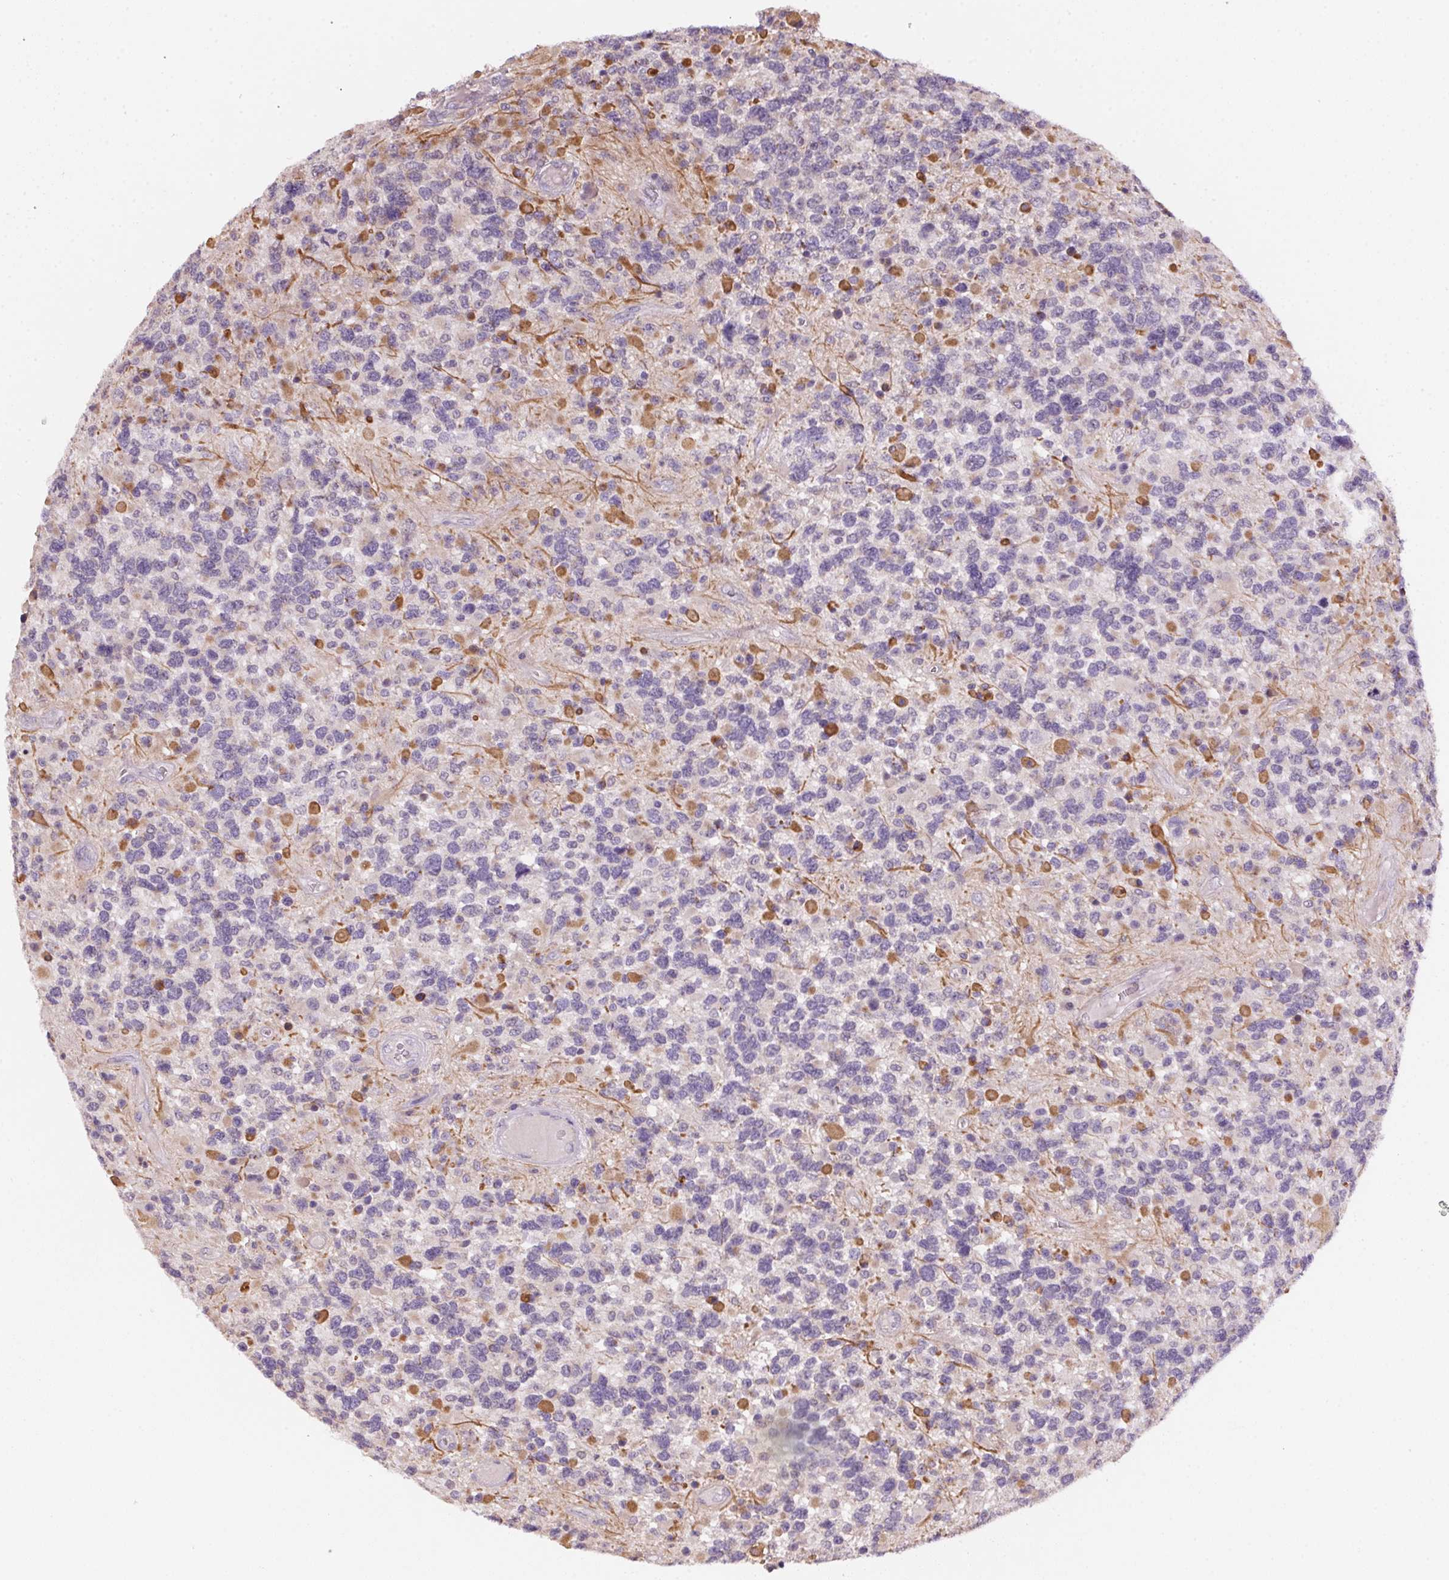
{"staining": {"intensity": "negative", "quantity": "none", "location": "none"}, "tissue": "glioma", "cell_type": "Tumor cells", "image_type": "cancer", "snomed": [{"axis": "morphology", "description": "Glioma, malignant, High grade"}, {"axis": "topography", "description": "Brain"}], "caption": "Immunohistochemical staining of malignant glioma (high-grade) displays no significant expression in tumor cells.", "gene": "ALDH8A1", "patient": {"sex": "female", "age": 40}}